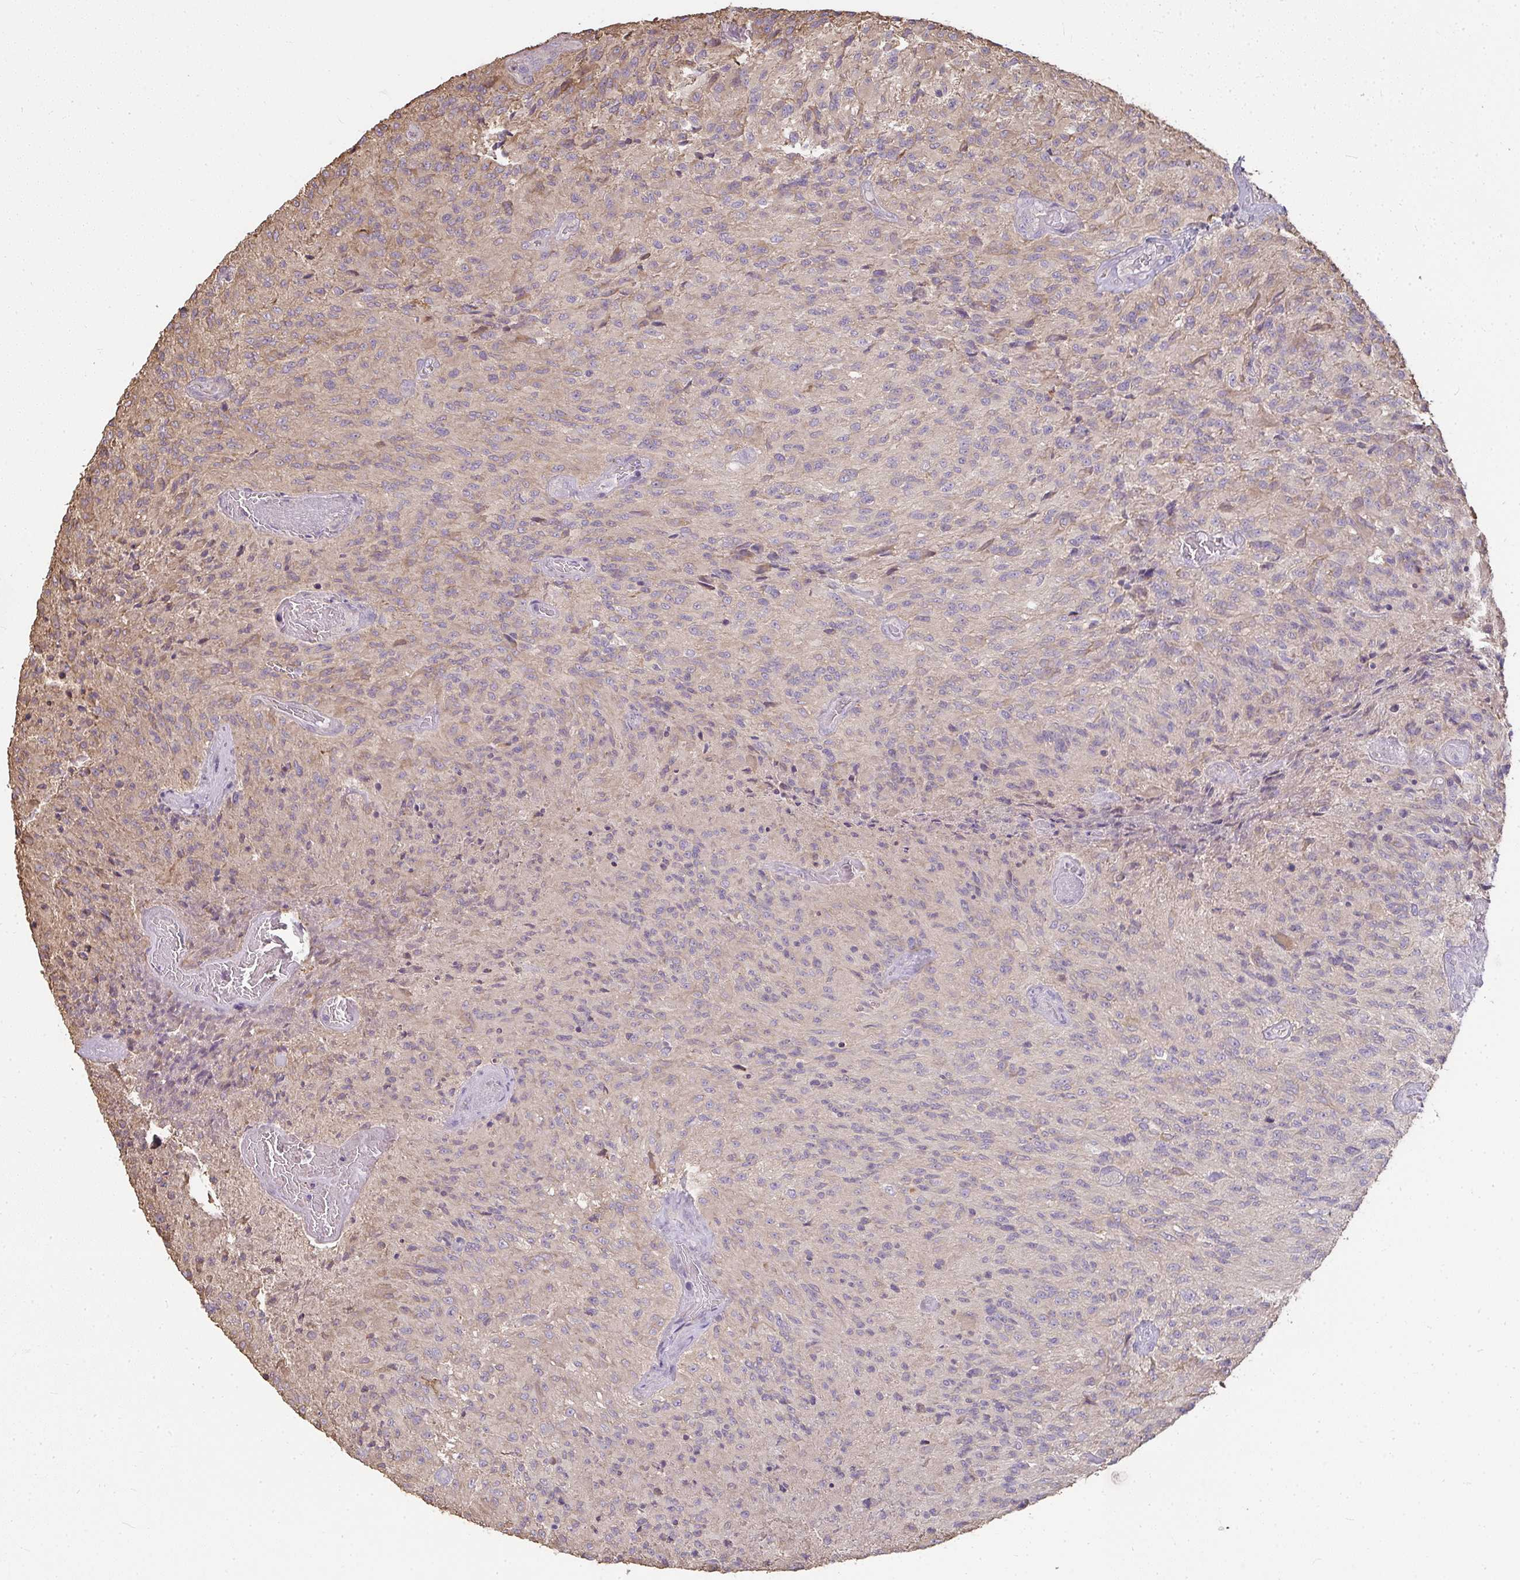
{"staining": {"intensity": "negative", "quantity": "none", "location": "none"}, "tissue": "glioma", "cell_type": "Tumor cells", "image_type": "cancer", "snomed": [{"axis": "morphology", "description": "Normal tissue, NOS"}, {"axis": "morphology", "description": "Glioma, malignant, High grade"}, {"axis": "topography", "description": "Cerebral cortex"}], "caption": "IHC image of human glioma stained for a protein (brown), which displays no positivity in tumor cells.", "gene": "BRINP3", "patient": {"sex": "male", "age": 56}}